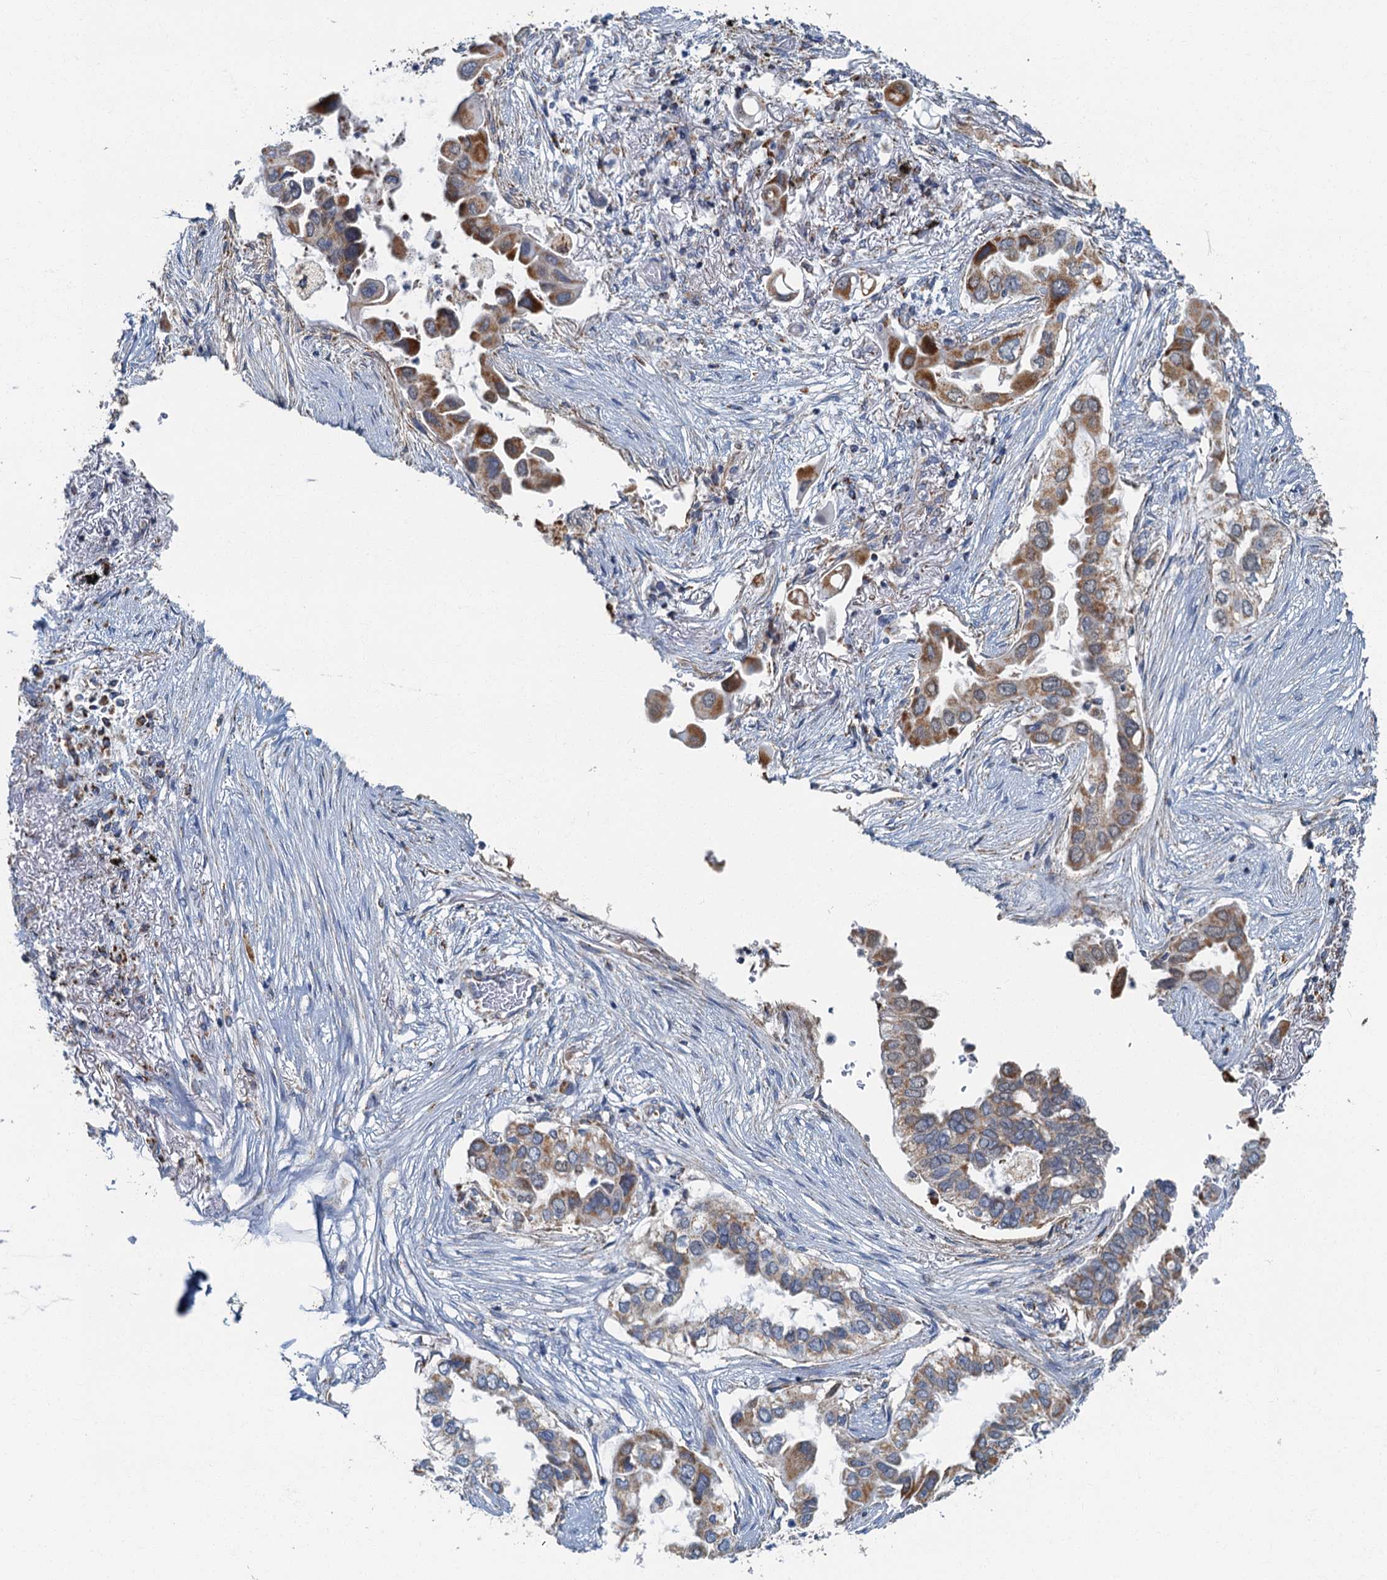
{"staining": {"intensity": "moderate", "quantity": "25%-75%", "location": "cytoplasmic/membranous"}, "tissue": "lung cancer", "cell_type": "Tumor cells", "image_type": "cancer", "snomed": [{"axis": "morphology", "description": "Adenocarcinoma, NOS"}, {"axis": "topography", "description": "Lung"}], "caption": "Immunohistochemical staining of human adenocarcinoma (lung) demonstrates moderate cytoplasmic/membranous protein staining in about 25%-75% of tumor cells.", "gene": "RAD9B", "patient": {"sex": "female", "age": 76}}